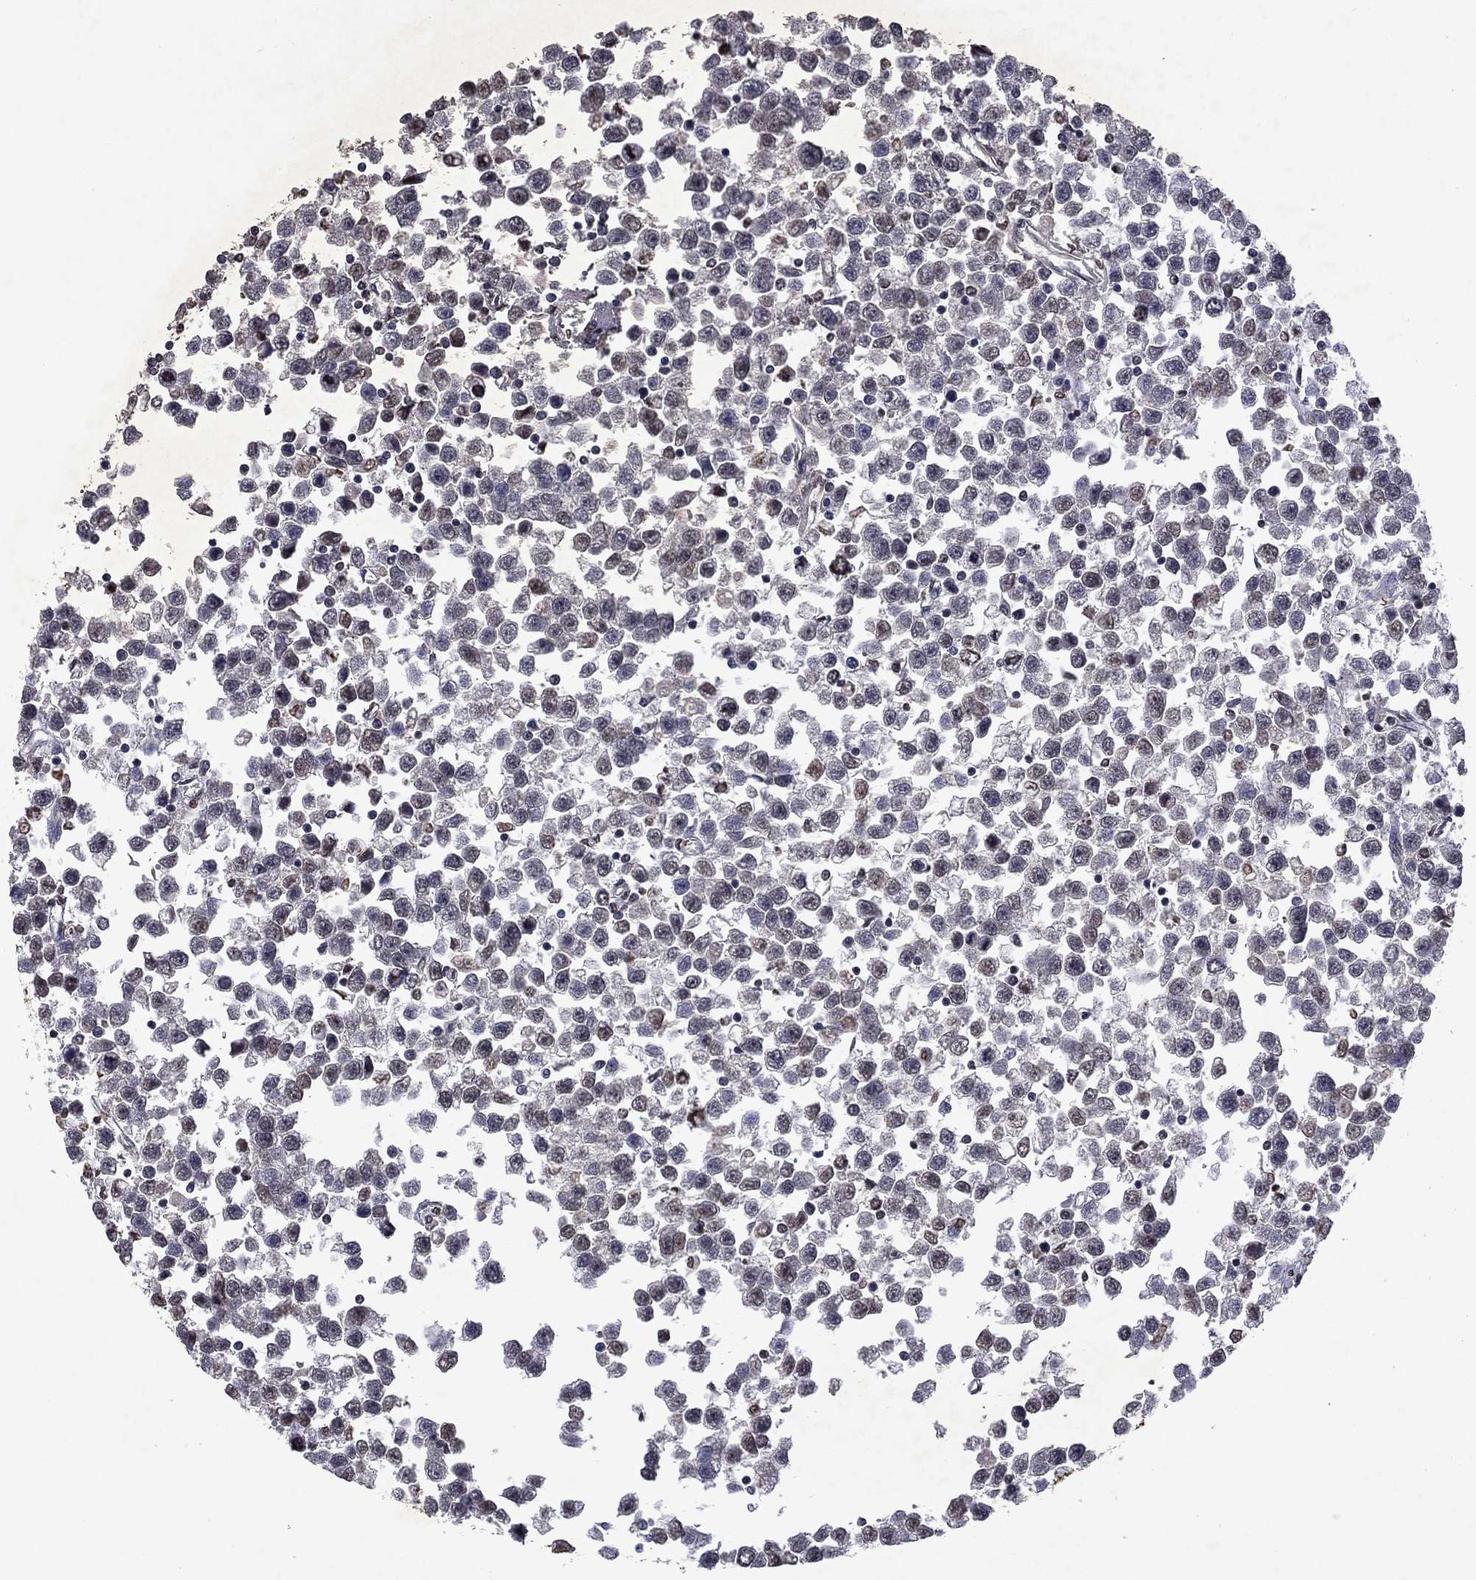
{"staining": {"intensity": "weak", "quantity": "<25%", "location": "nuclear"}, "tissue": "testis cancer", "cell_type": "Tumor cells", "image_type": "cancer", "snomed": [{"axis": "morphology", "description": "Seminoma, NOS"}, {"axis": "topography", "description": "Testis"}], "caption": "DAB (3,3'-diaminobenzidine) immunohistochemical staining of testis seminoma shows no significant expression in tumor cells.", "gene": "TTC38", "patient": {"sex": "male", "age": 34}}